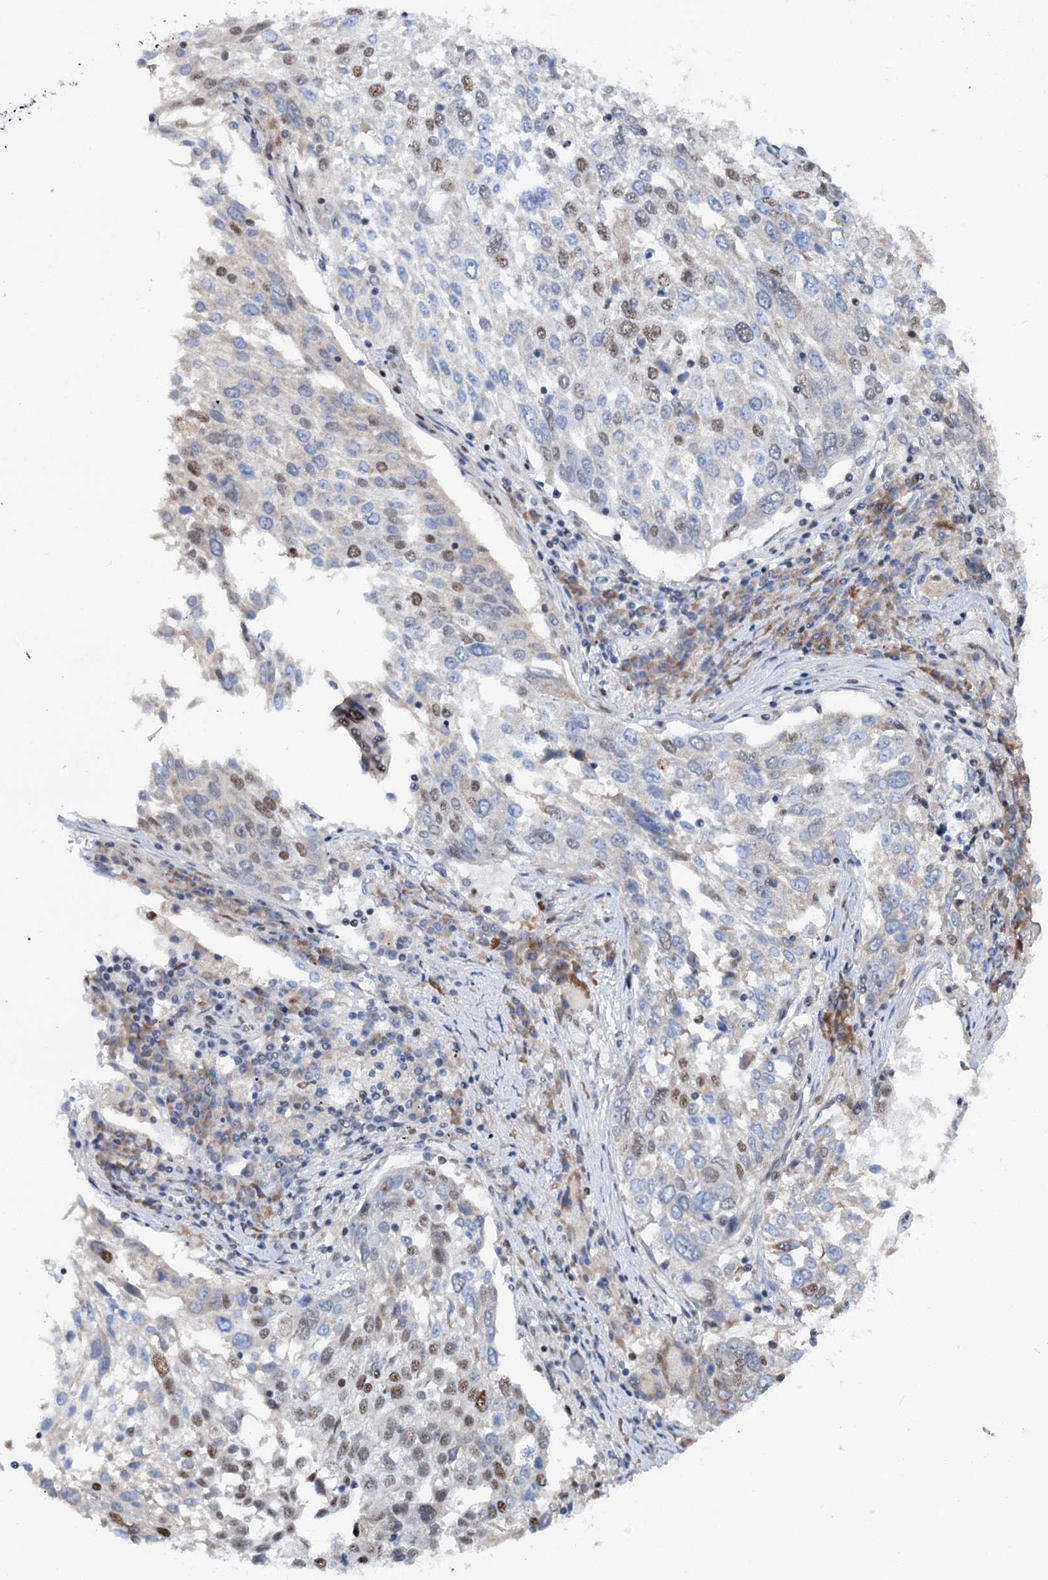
{"staining": {"intensity": "moderate", "quantity": "25%-75%", "location": "nuclear"}, "tissue": "lung cancer", "cell_type": "Tumor cells", "image_type": "cancer", "snomed": [{"axis": "morphology", "description": "Squamous cell carcinoma, NOS"}, {"axis": "topography", "description": "Lung"}], "caption": "About 25%-75% of tumor cells in human lung cancer display moderate nuclear protein positivity as visualized by brown immunohistochemical staining.", "gene": "SREK1", "patient": {"sex": "male", "age": 65}}